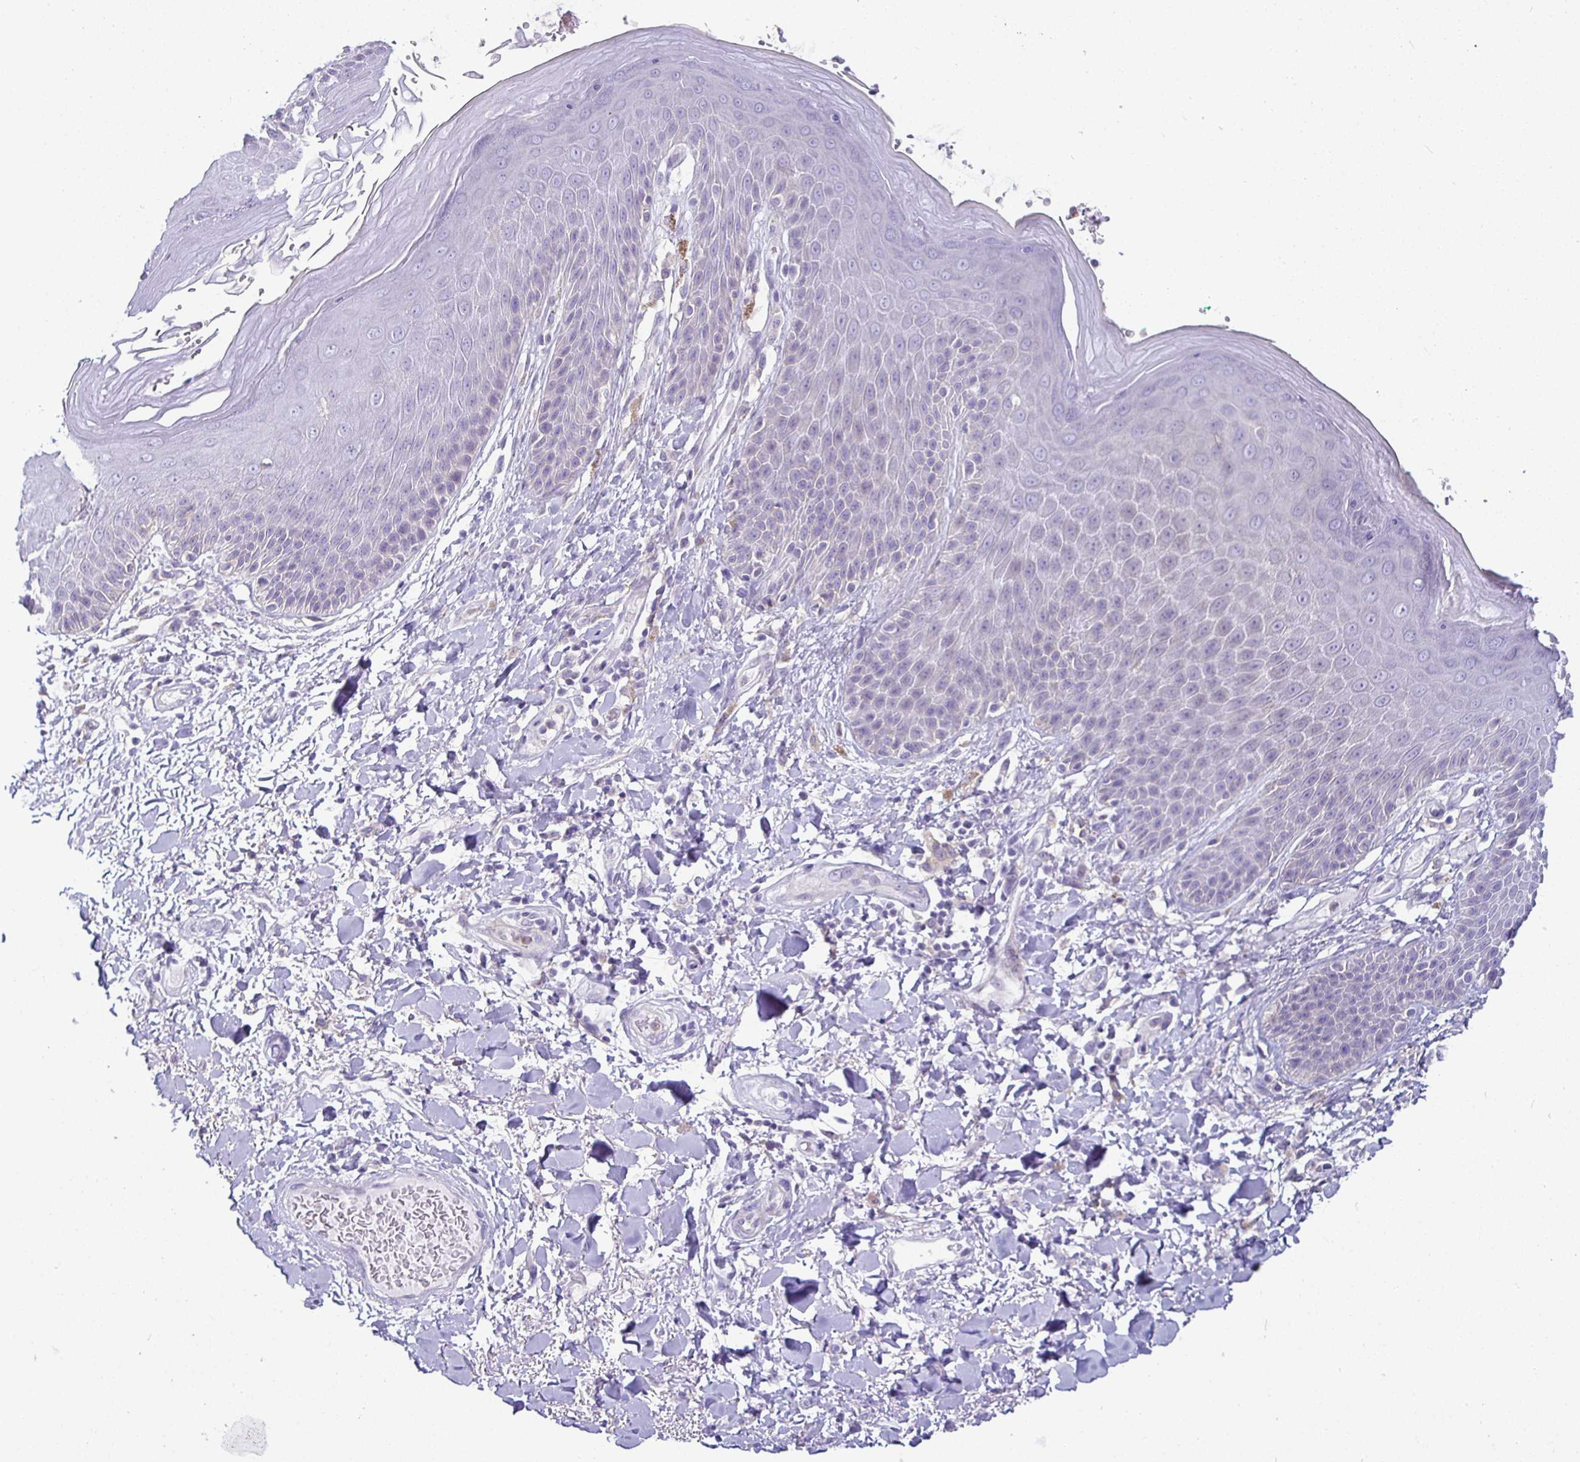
{"staining": {"intensity": "negative", "quantity": "none", "location": "none"}, "tissue": "skin", "cell_type": "Epidermal cells", "image_type": "normal", "snomed": [{"axis": "morphology", "description": "Normal tissue, NOS"}, {"axis": "topography", "description": "Anal"}, {"axis": "topography", "description": "Peripheral nerve tissue"}], "caption": "This is a histopathology image of immunohistochemistry (IHC) staining of normal skin, which shows no expression in epidermal cells.", "gene": "SIRPA", "patient": {"sex": "male", "age": 51}}